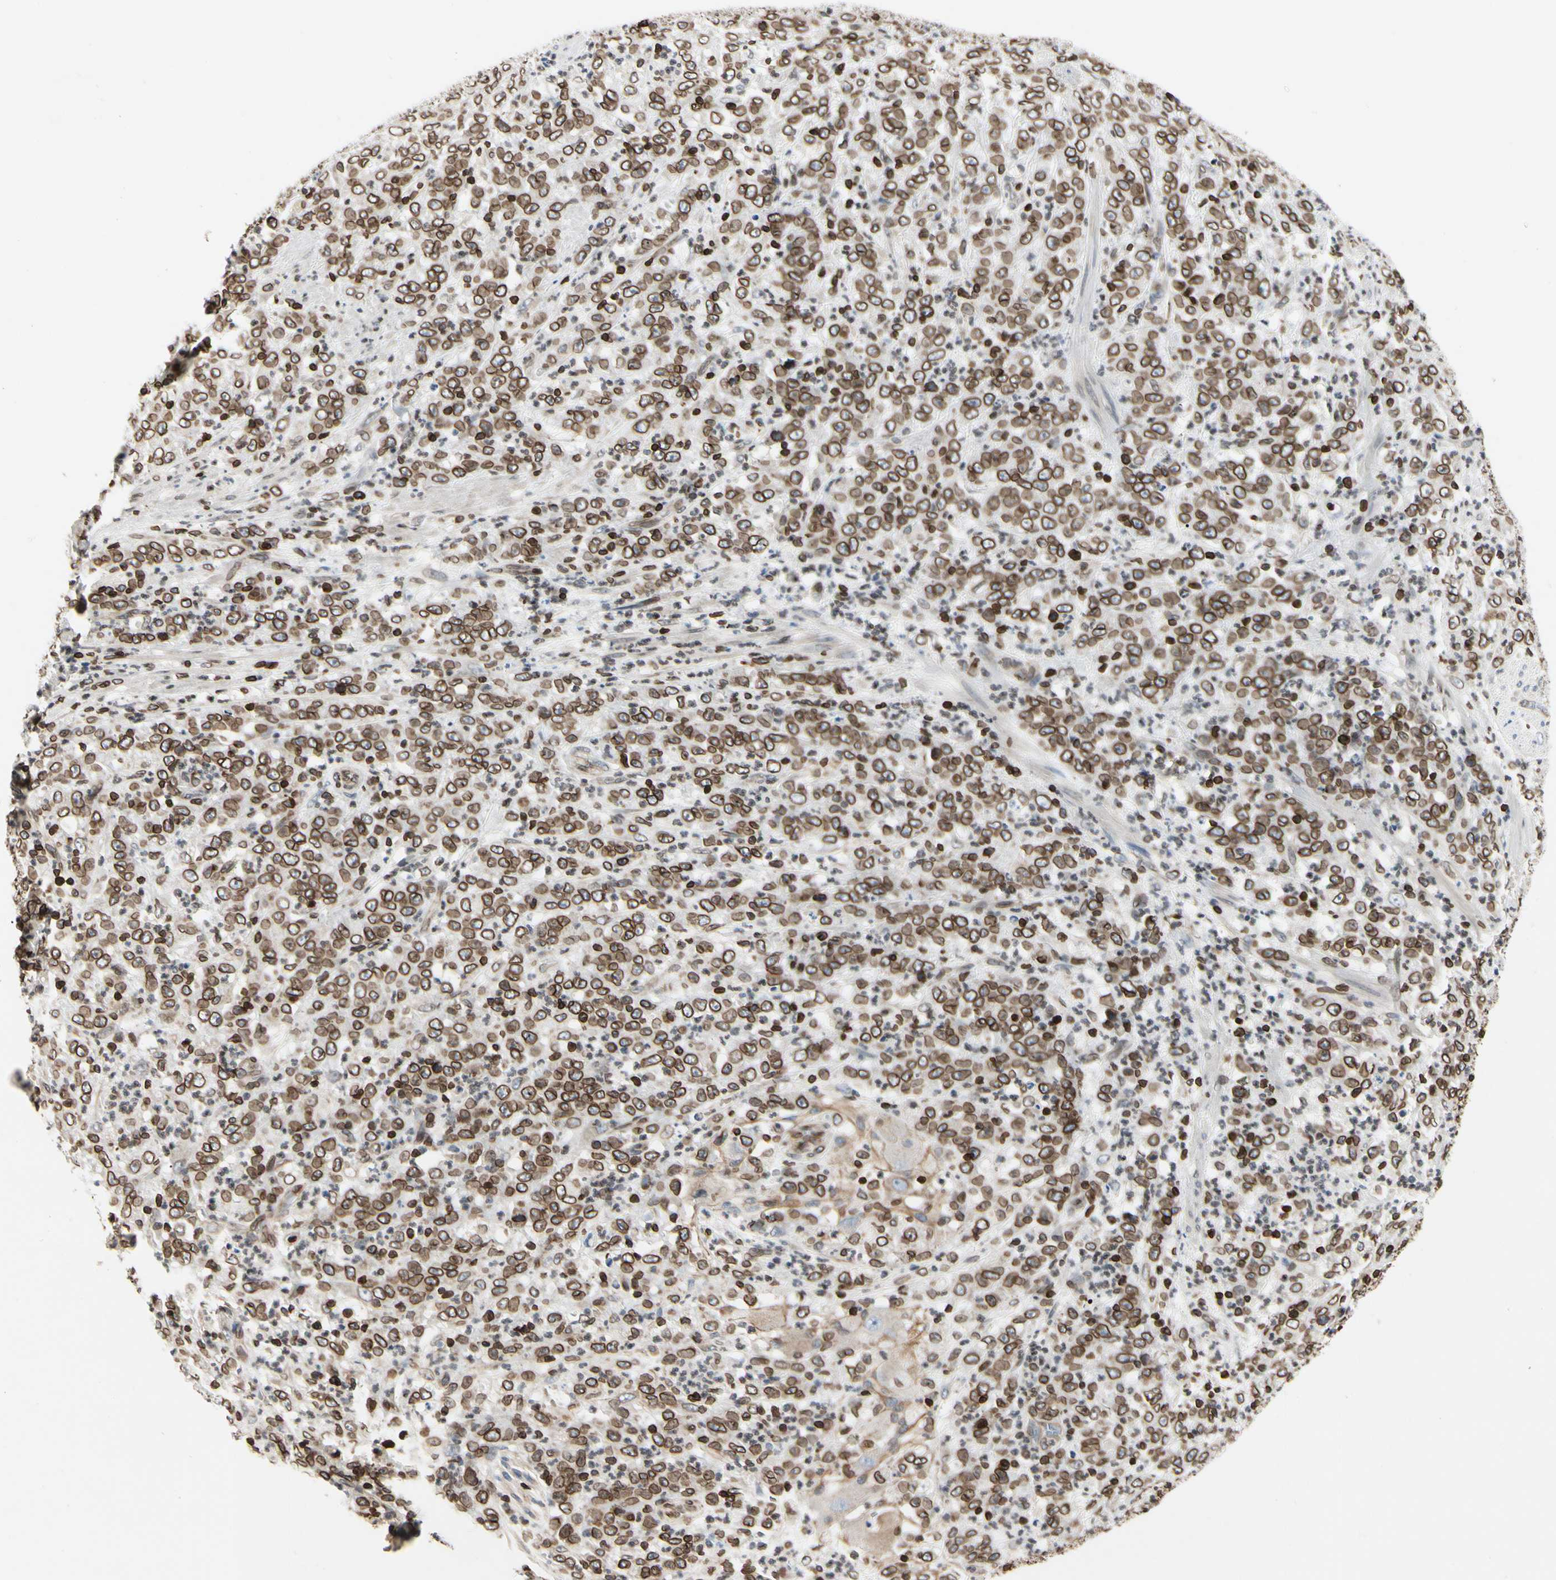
{"staining": {"intensity": "moderate", "quantity": ">75%", "location": "cytoplasmic/membranous,nuclear"}, "tissue": "stomach cancer", "cell_type": "Tumor cells", "image_type": "cancer", "snomed": [{"axis": "morphology", "description": "Adenocarcinoma, NOS"}, {"axis": "topography", "description": "Stomach, lower"}], "caption": "Stomach adenocarcinoma stained with a brown dye shows moderate cytoplasmic/membranous and nuclear positive staining in approximately >75% of tumor cells.", "gene": "TMPO", "patient": {"sex": "female", "age": 71}}